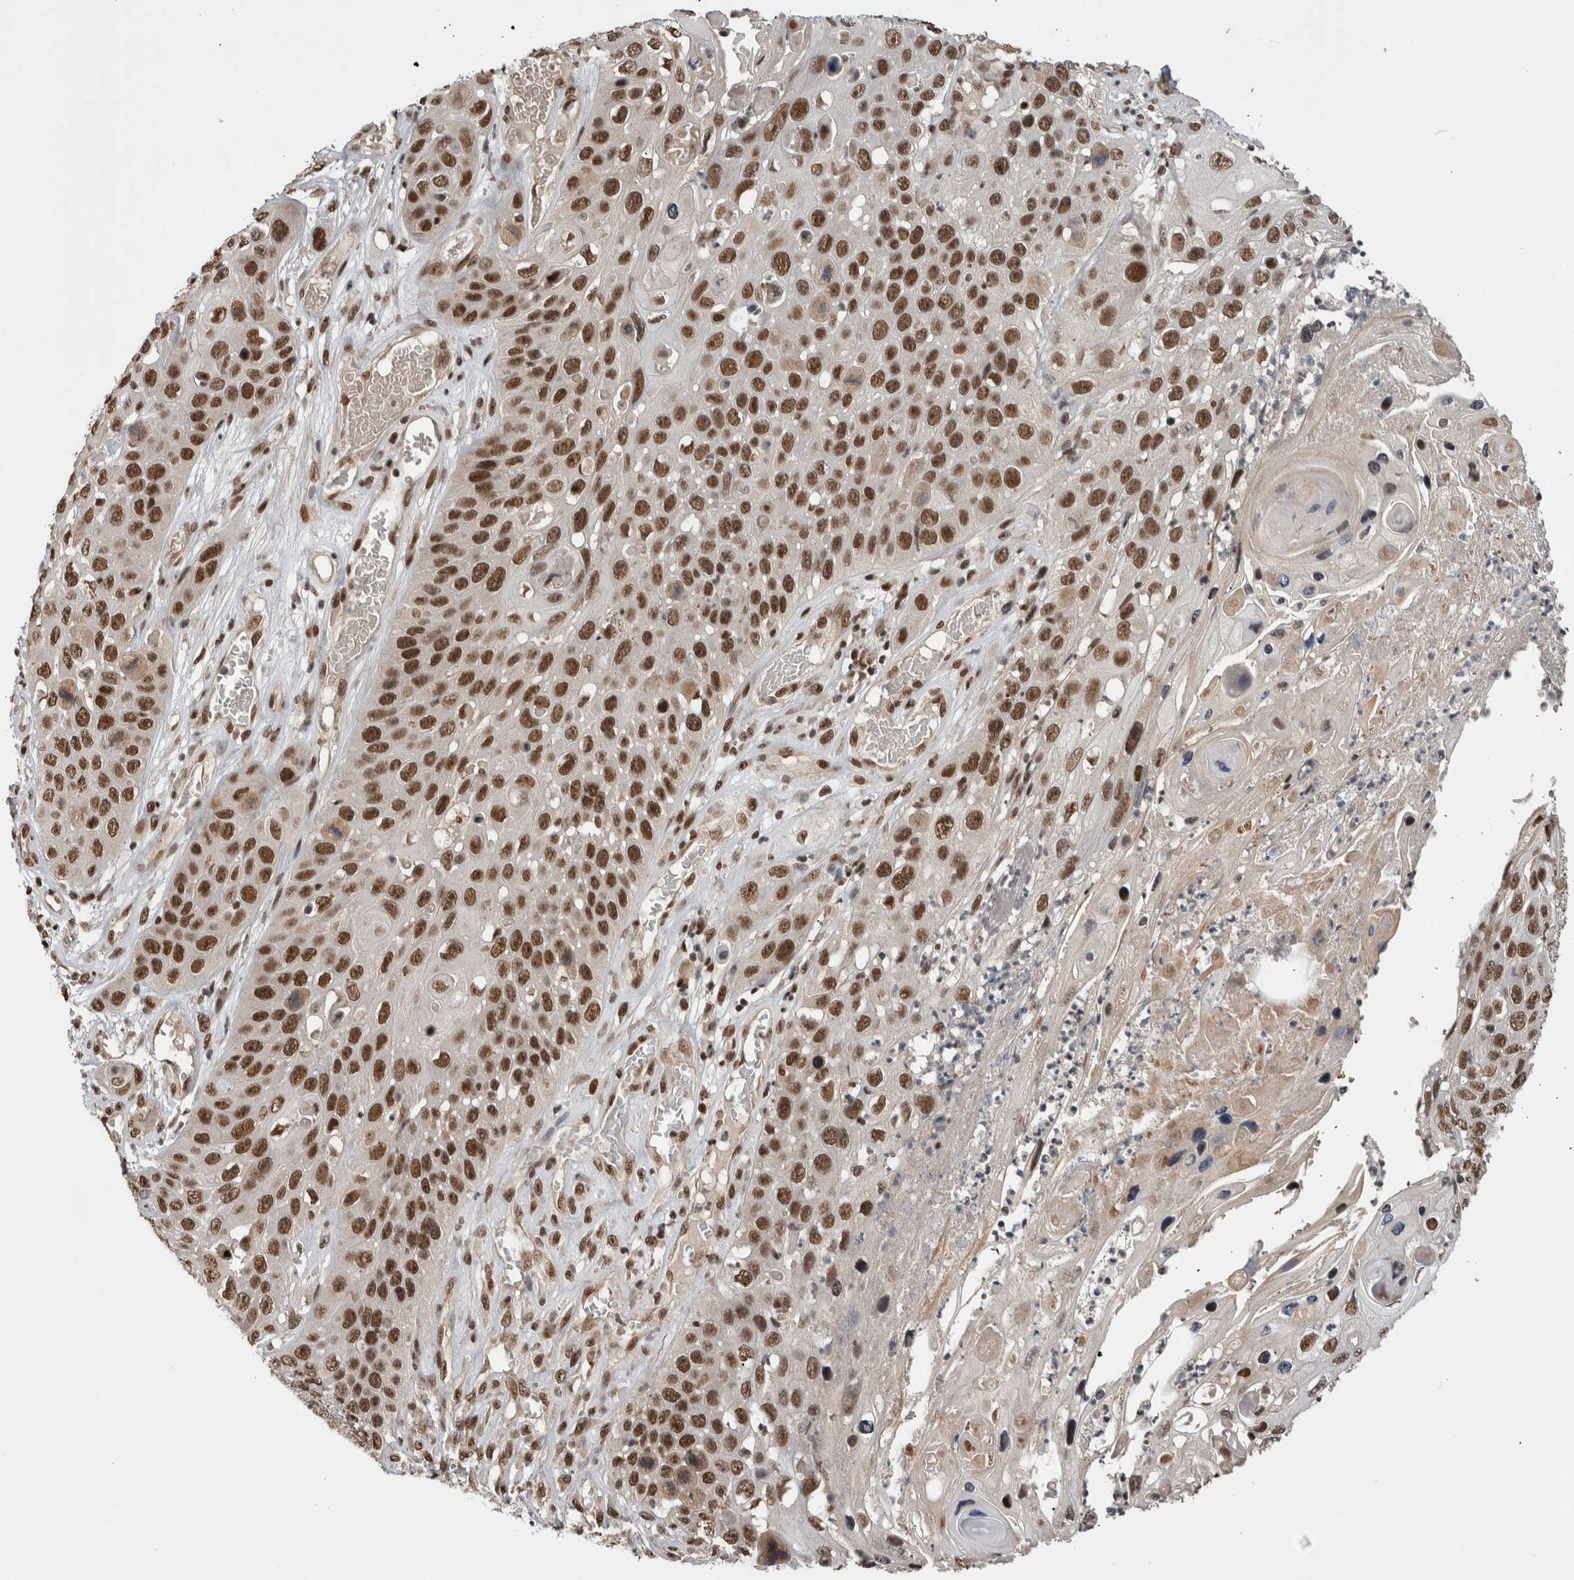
{"staining": {"intensity": "strong", "quantity": ">75%", "location": "nuclear"}, "tissue": "skin cancer", "cell_type": "Tumor cells", "image_type": "cancer", "snomed": [{"axis": "morphology", "description": "Squamous cell carcinoma, NOS"}, {"axis": "topography", "description": "Skin"}], "caption": "A photomicrograph of human skin cancer stained for a protein exhibits strong nuclear brown staining in tumor cells. The protein of interest is stained brown, and the nuclei are stained in blue (DAB IHC with brightfield microscopy, high magnification).", "gene": "CPSF2", "patient": {"sex": "male", "age": 55}}